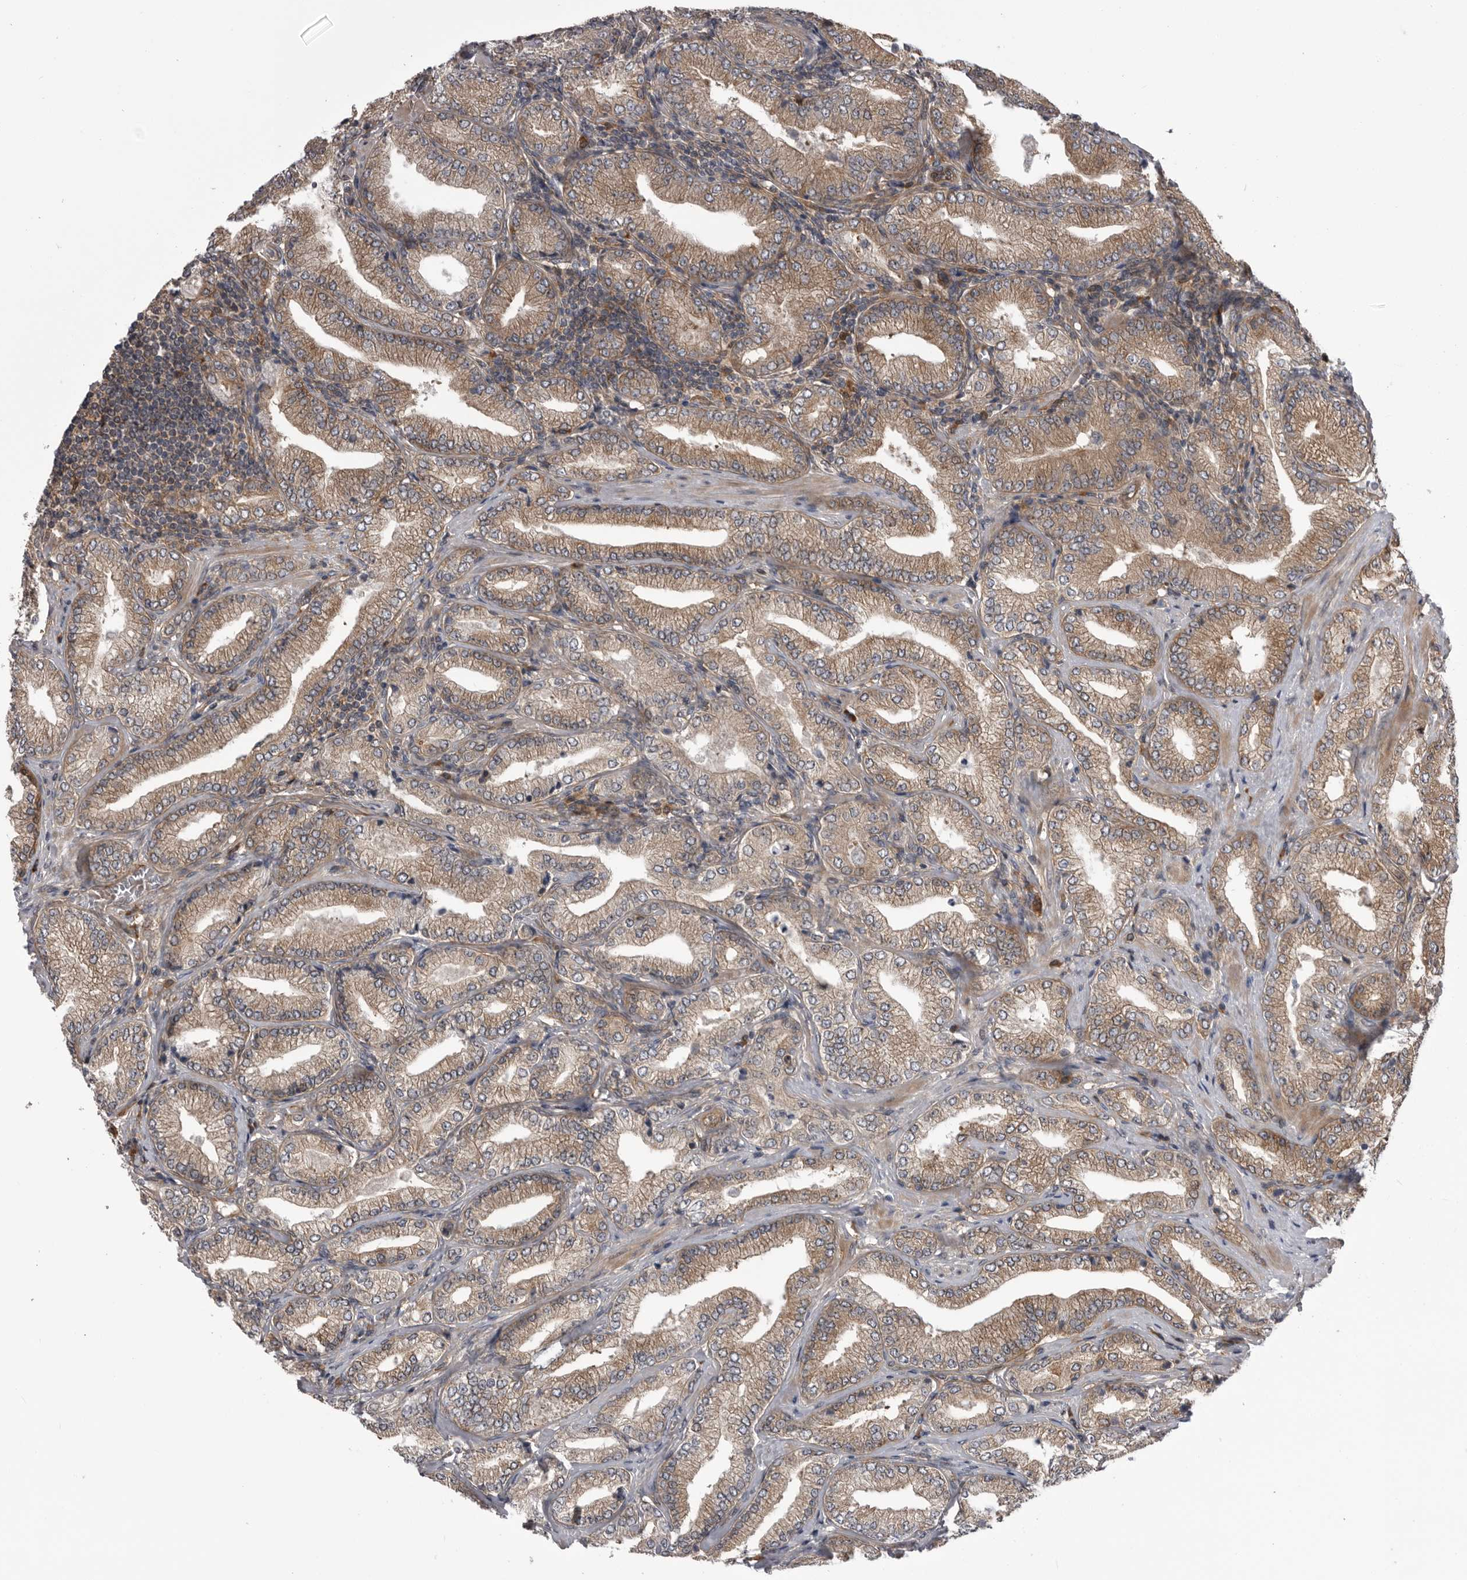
{"staining": {"intensity": "moderate", "quantity": ">75%", "location": "cytoplasmic/membranous"}, "tissue": "prostate cancer", "cell_type": "Tumor cells", "image_type": "cancer", "snomed": [{"axis": "morphology", "description": "Adenocarcinoma, Low grade"}, {"axis": "topography", "description": "Prostate"}], "caption": "Prostate cancer (adenocarcinoma (low-grade)) was stained to show a protein in brown. There is medium levels of moderate cytoplasmic/membranous positivity in about >75% of tumor cells.", "gene": "RAB3GAP2", "patient": {"sex": "male", "age": 62}}